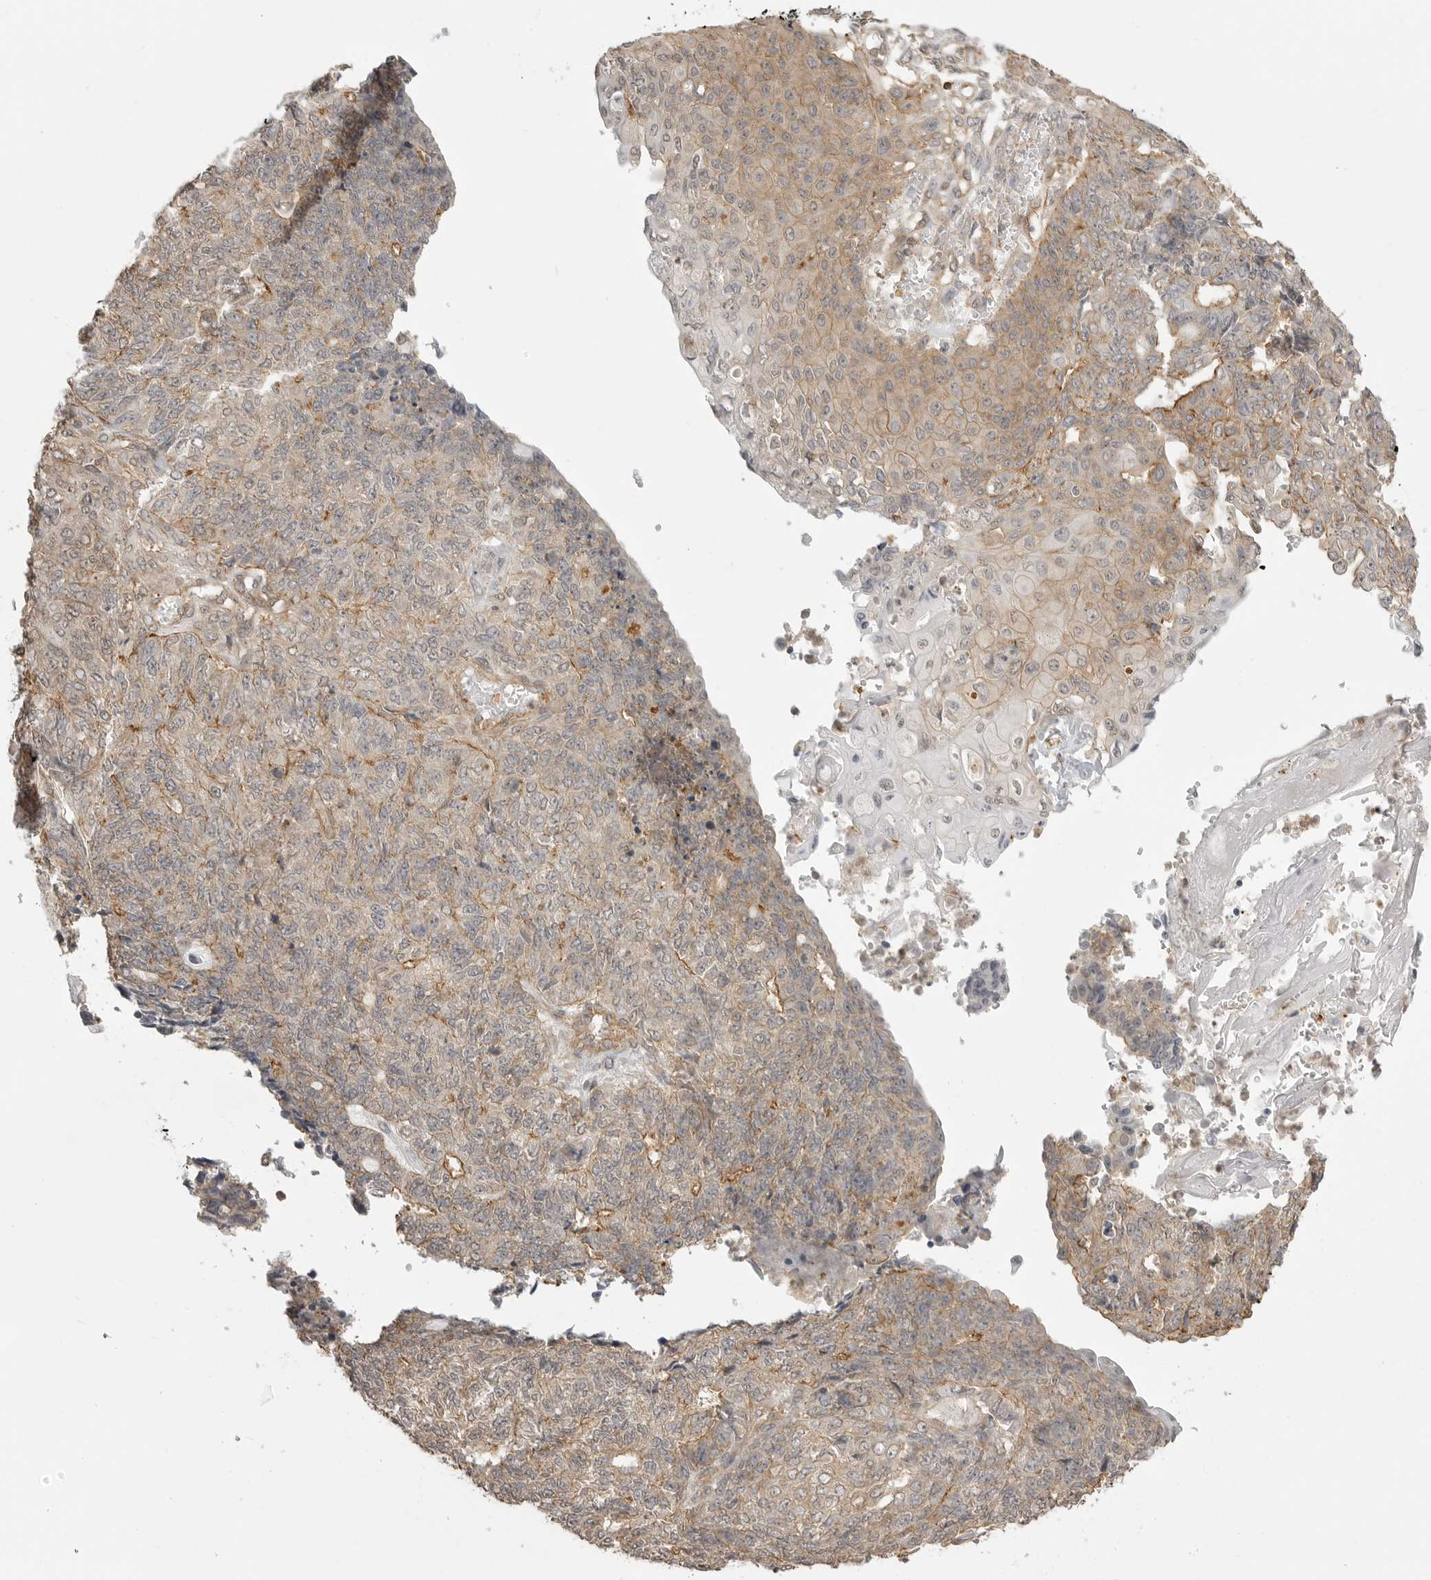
{"staining": {"intensity": "moderate", "quantity": "<25%", "location": "cytoplasmic/membranous"}, "tissue": "endometrial cancer", "cell_type": "Tumor cells", "image_type": "cancer", "snomed": [{"axis": "morphology", "description": "Adenocarcinoma, NOS"}, {"axis": "topography", "description": "Endometrium"}], "caption": "A photomicrograph showing moderate cytoplasmic/membranous positivity in approximately <25% of tumor cells in endometrial cancer (adenocarcinoma), as visualized by brown immunohistochemical staining.", "gene": "GPC2", "patient": {"sex": "female", "age": 32}}